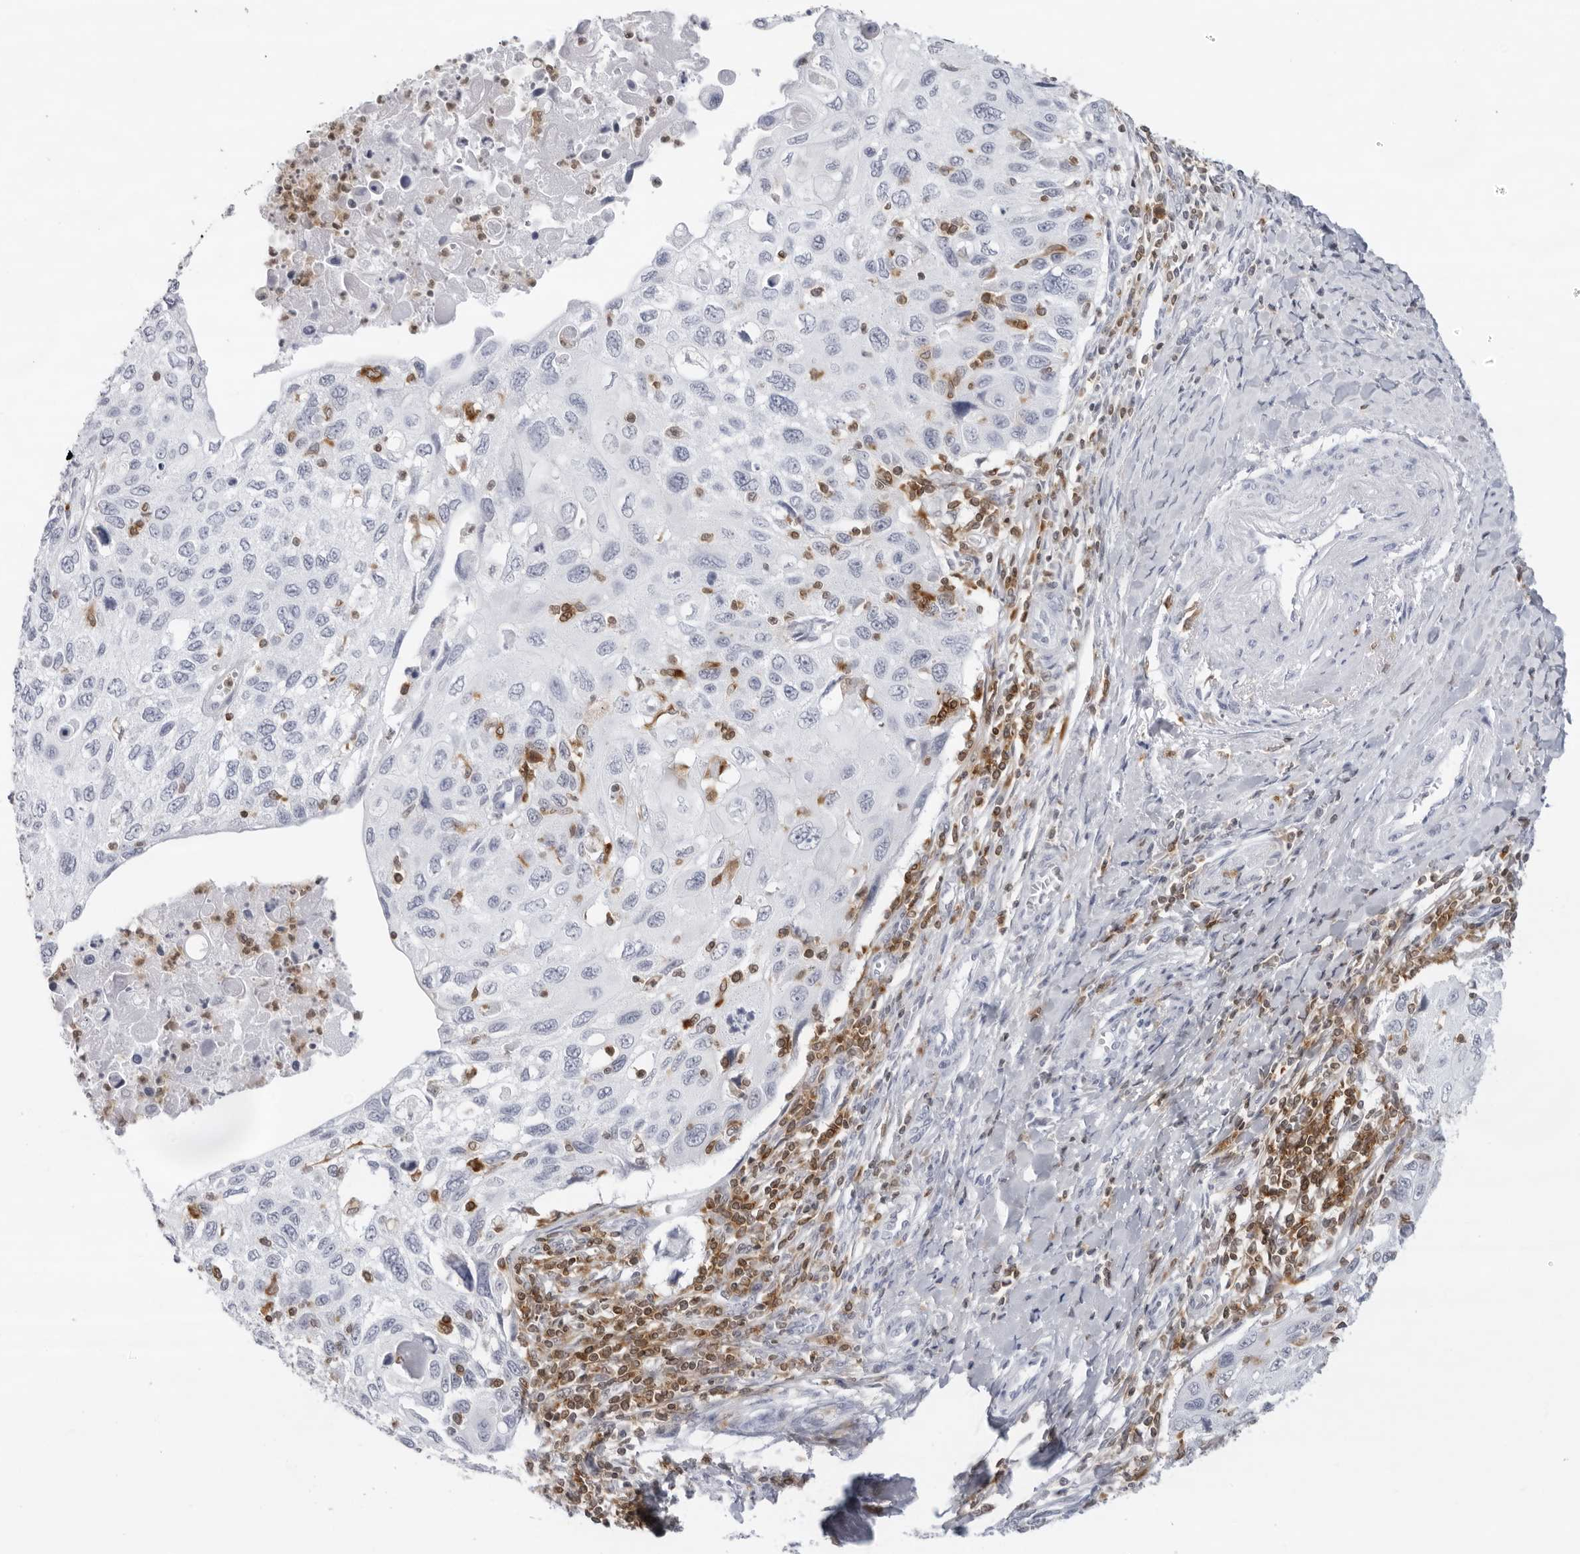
{"staining": {"intensity": "negative", "quantity": "none", "location": "none"}, "tissue": "cervical cancer", "cell_type": "Tumor cells", "image_type": "cancer", "snomed": [{"axis": "morphology", "description": "Squamous cell carcinoma, NOS"}, {"axis": "topography", "description": "Cervix"}], "caption": "Protein analysis of cervical cancer (squamous cell carcinoma) exhibits no significant expression in tumor cells. (DAB (3,3'-diaminobenzidine) immunohistochemistry (IHC) with hematoxylin counter stain).", "gene": "FMNL1", "patient": {"sex": "female", "age": 70}}